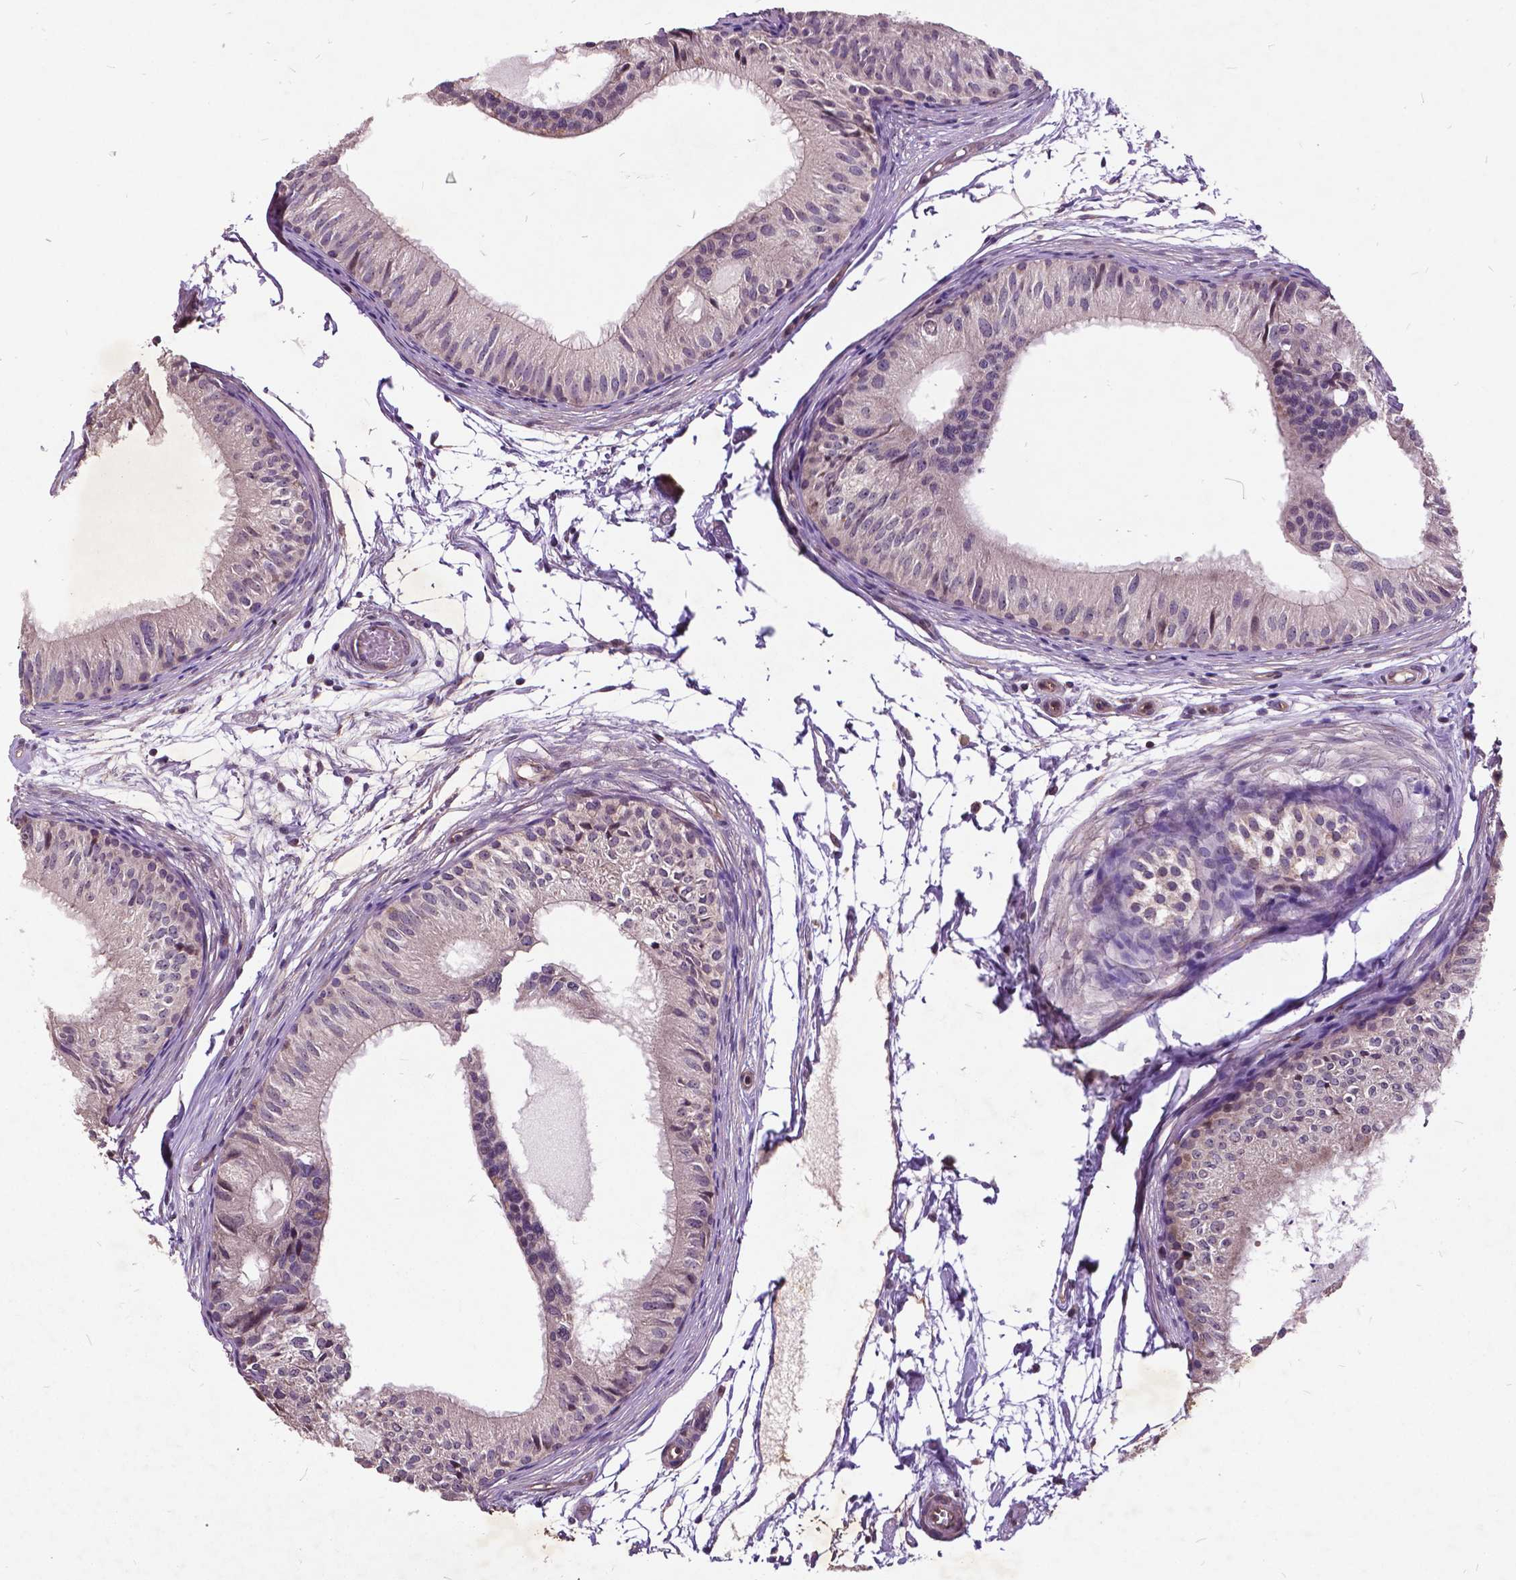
{"staining": {"intensity": "negative", "quantity": "none", "location": "none"}, "tissue": "epididymis", "cell_type": "Glandular cells", "image_type": "normal", "snomed": [{"axis": "morphology", "description": "Normal tissue, NOS"}, {"axis": "topography", "description": "Epididymis"}], "caption": "IHC image of unremarkable epididymis: human epididymis stained with DAB (3,3'-diaminobenzidine) demonstrates no significant protein positivity in glandular cells. Nuclei are stained in blue.", "gene": "AP1S3", "patient": {"sex": "male", "age": 25}}